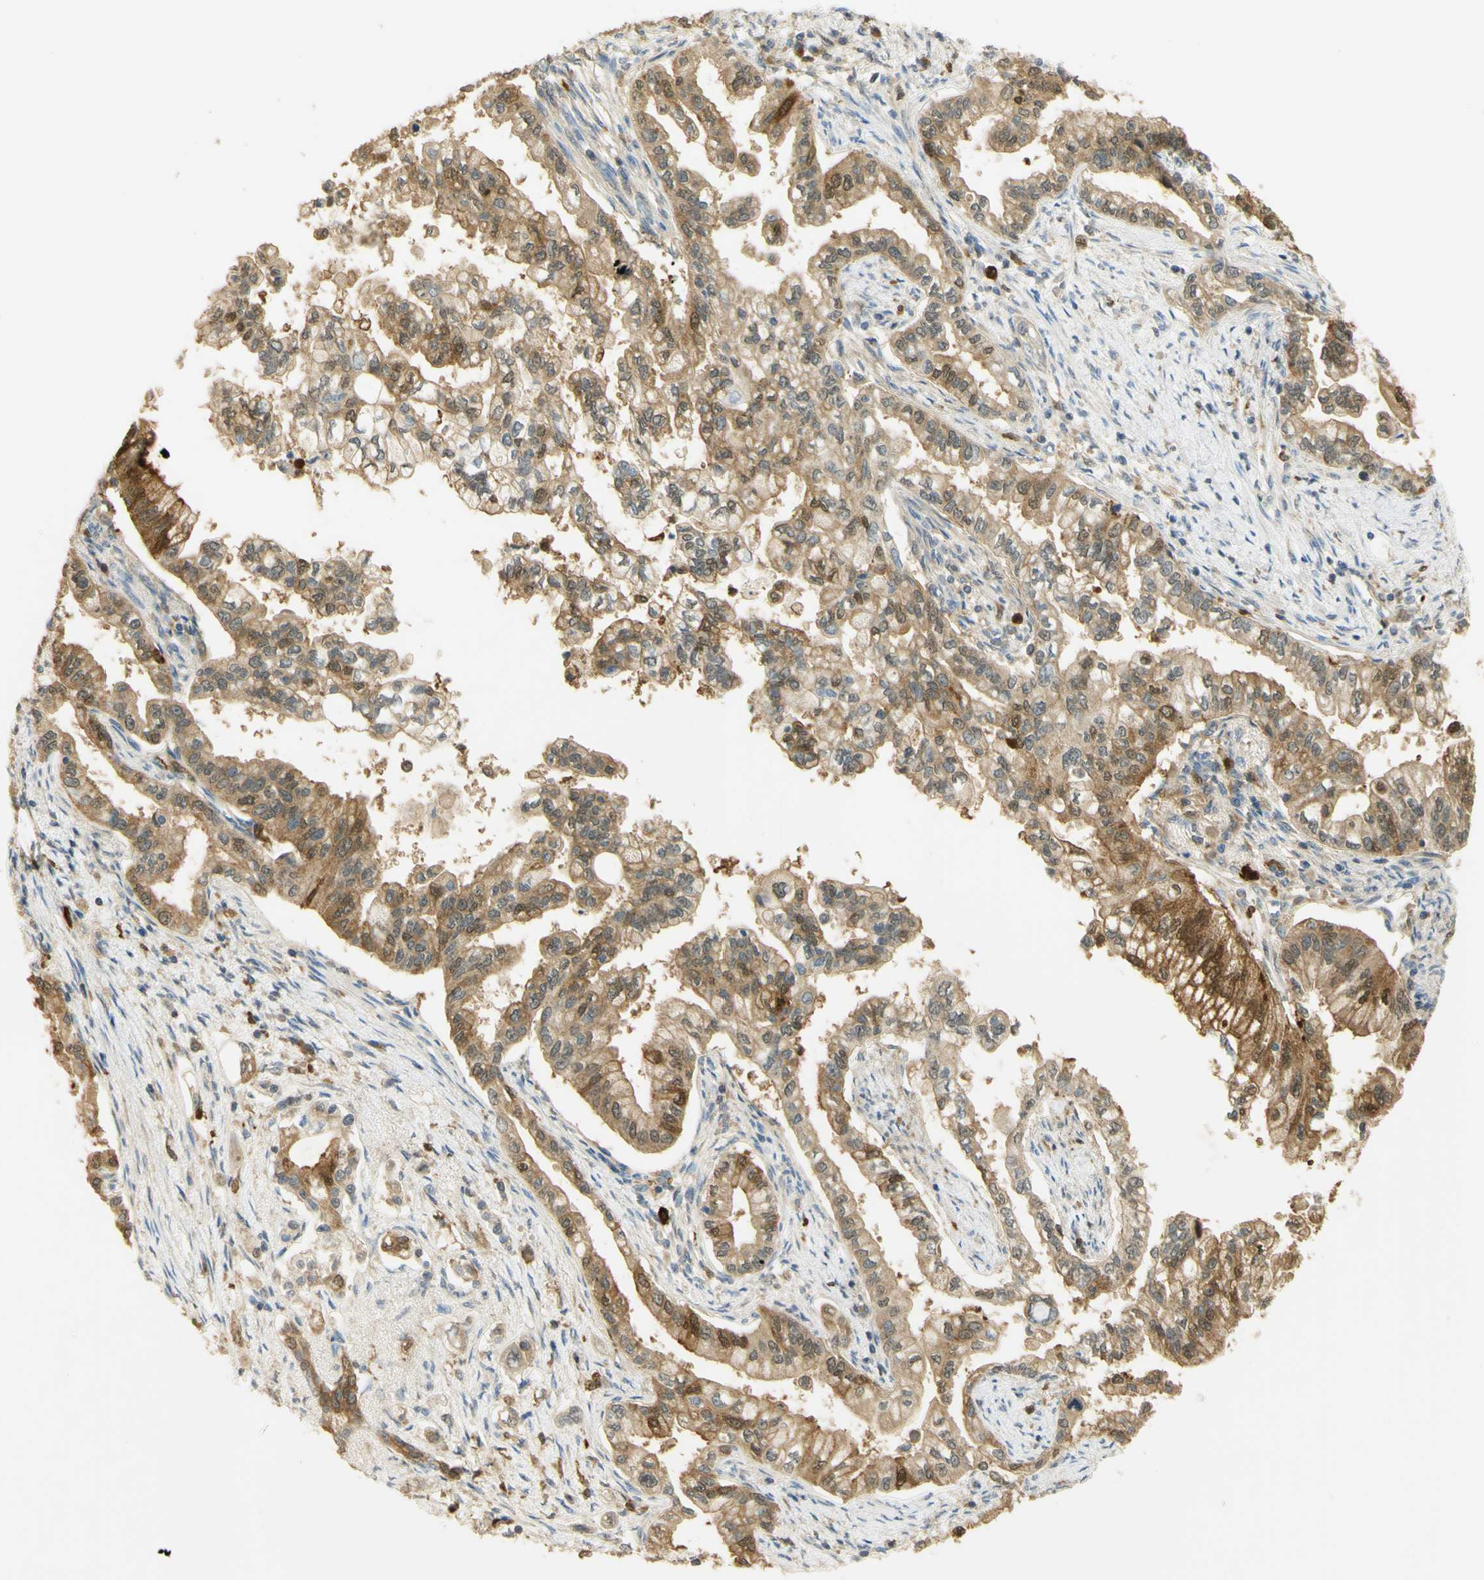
{"staining": {"intensity": "moderate", "quantity": ">75%", "location": "cytoplasmic/membranous"}, "tissue": "pancreatic cancer", "cell_type": "Tumor cells", "image_type": "cancer", "snomed": [{"axis": "morphology", "description": "Normal tissue, NOS"}, {"axis": "topography", "description": "Pancreas"}], "caption": "IHC image of human pancreatic cancer stained for a protein (brown), which displays medium levels of moderate cytoplasmic/membranous staining in about >75% of tumor cells.", "gene": "PAK1", "patient": {"sex": "male", "age": 42}}